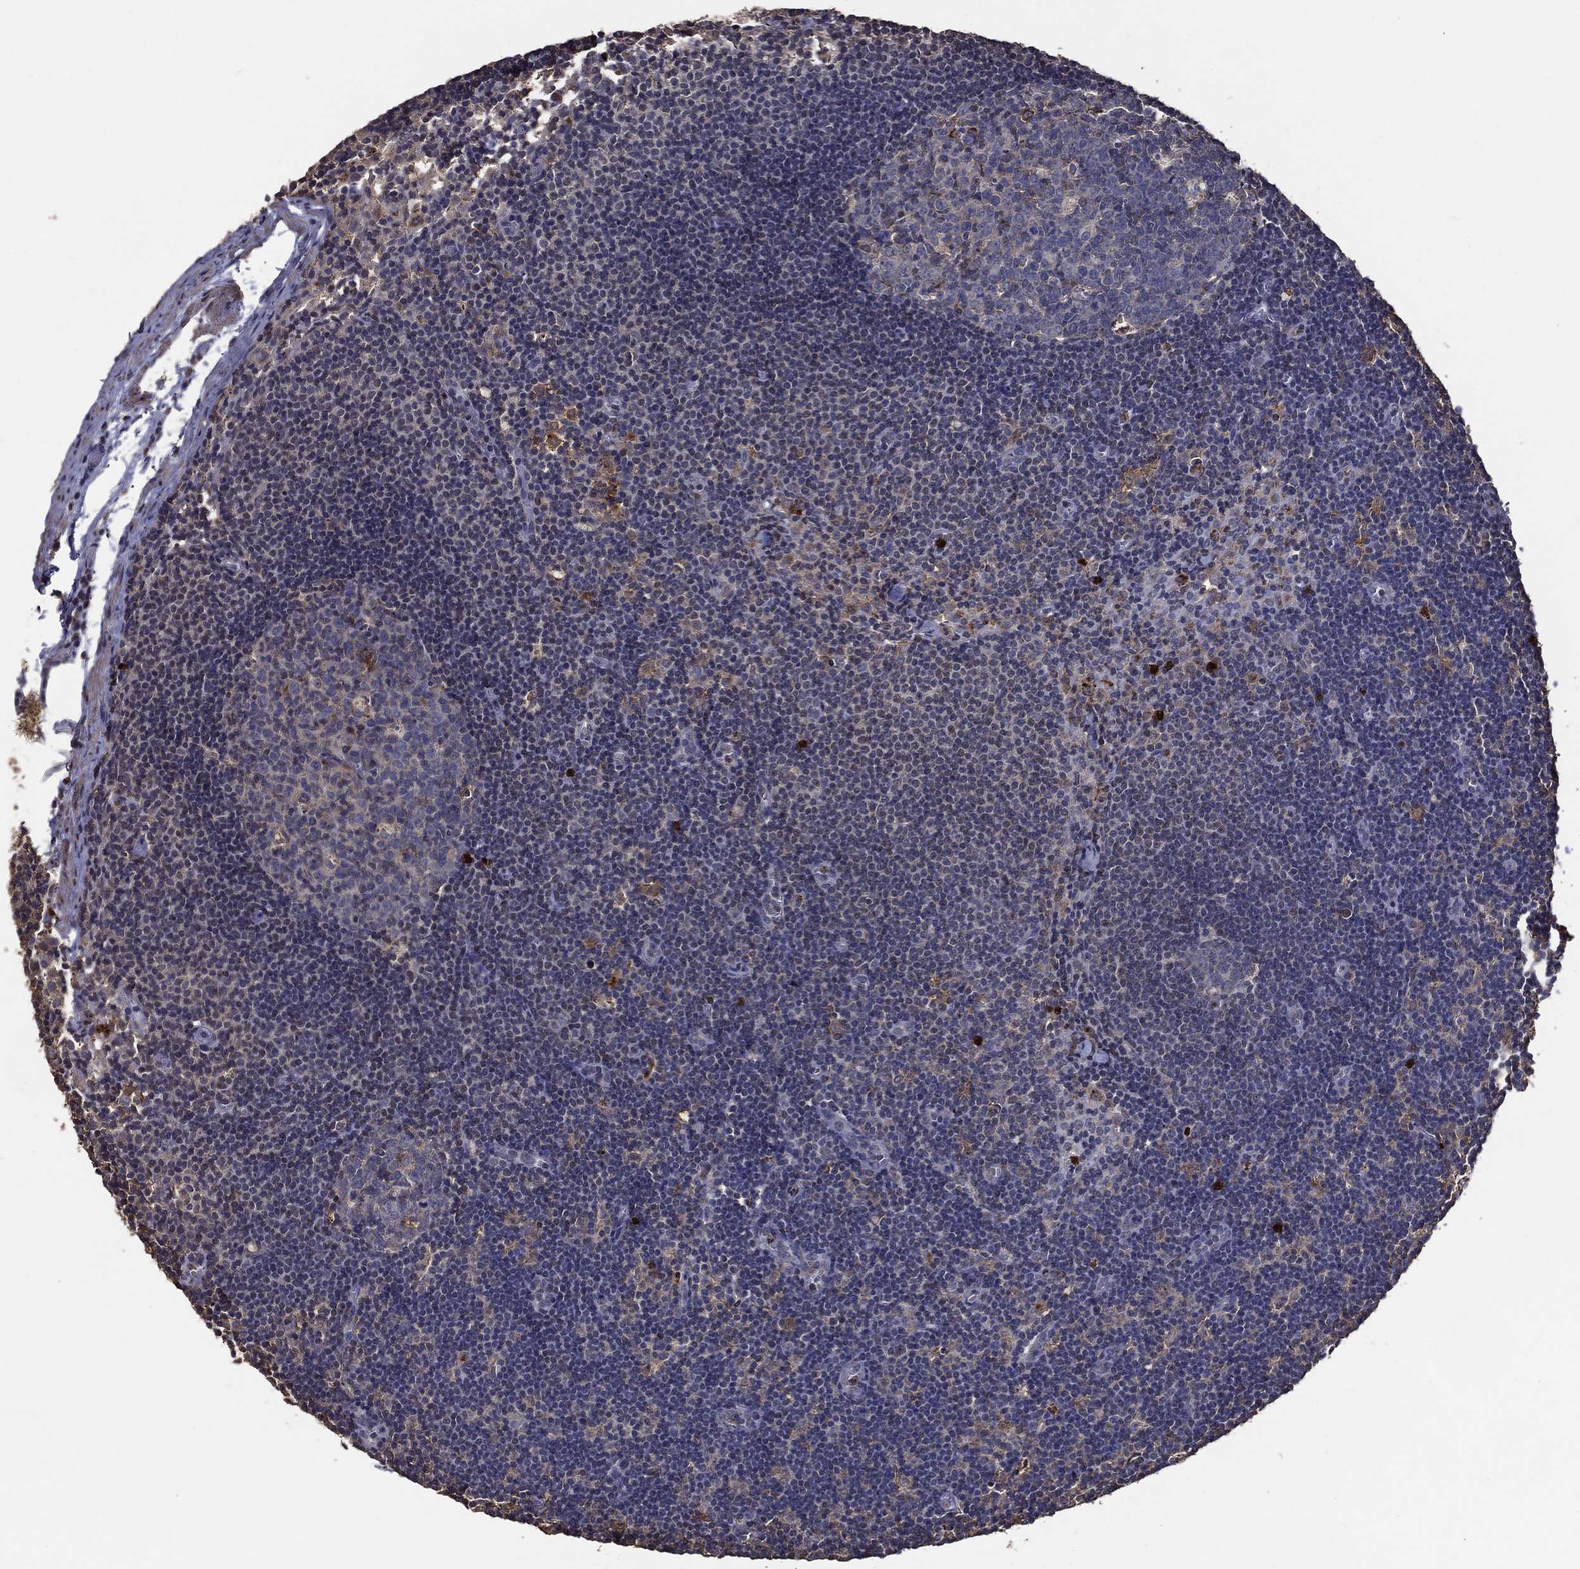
{"staining": {"intensity": "moderate", "quantity": "<25%", "location": "cytoplasmic/membranous"}, "tissue": "lymph node", "cell_type": "Germinal center cells", "image_type": "normal", "snomed": [{"axis": "morphology", "description": "Normal tissue, NOS"}, {"axis": "topography", "description": "Lymph node"}], "caption": "IHC staining of normal lymph node, which demonstrates low levels of moderate cytoplasmic/membranous expression in about <25% of germinal center cells indicating moderate cytoplasmic/membranous protein staining. The staining was performed using DAB (brown) for protein detection and nuclei were counterstained in hematoxylin (blue).", "gene": "GPR183", "patient": {"sex": "female", "age": 34}}